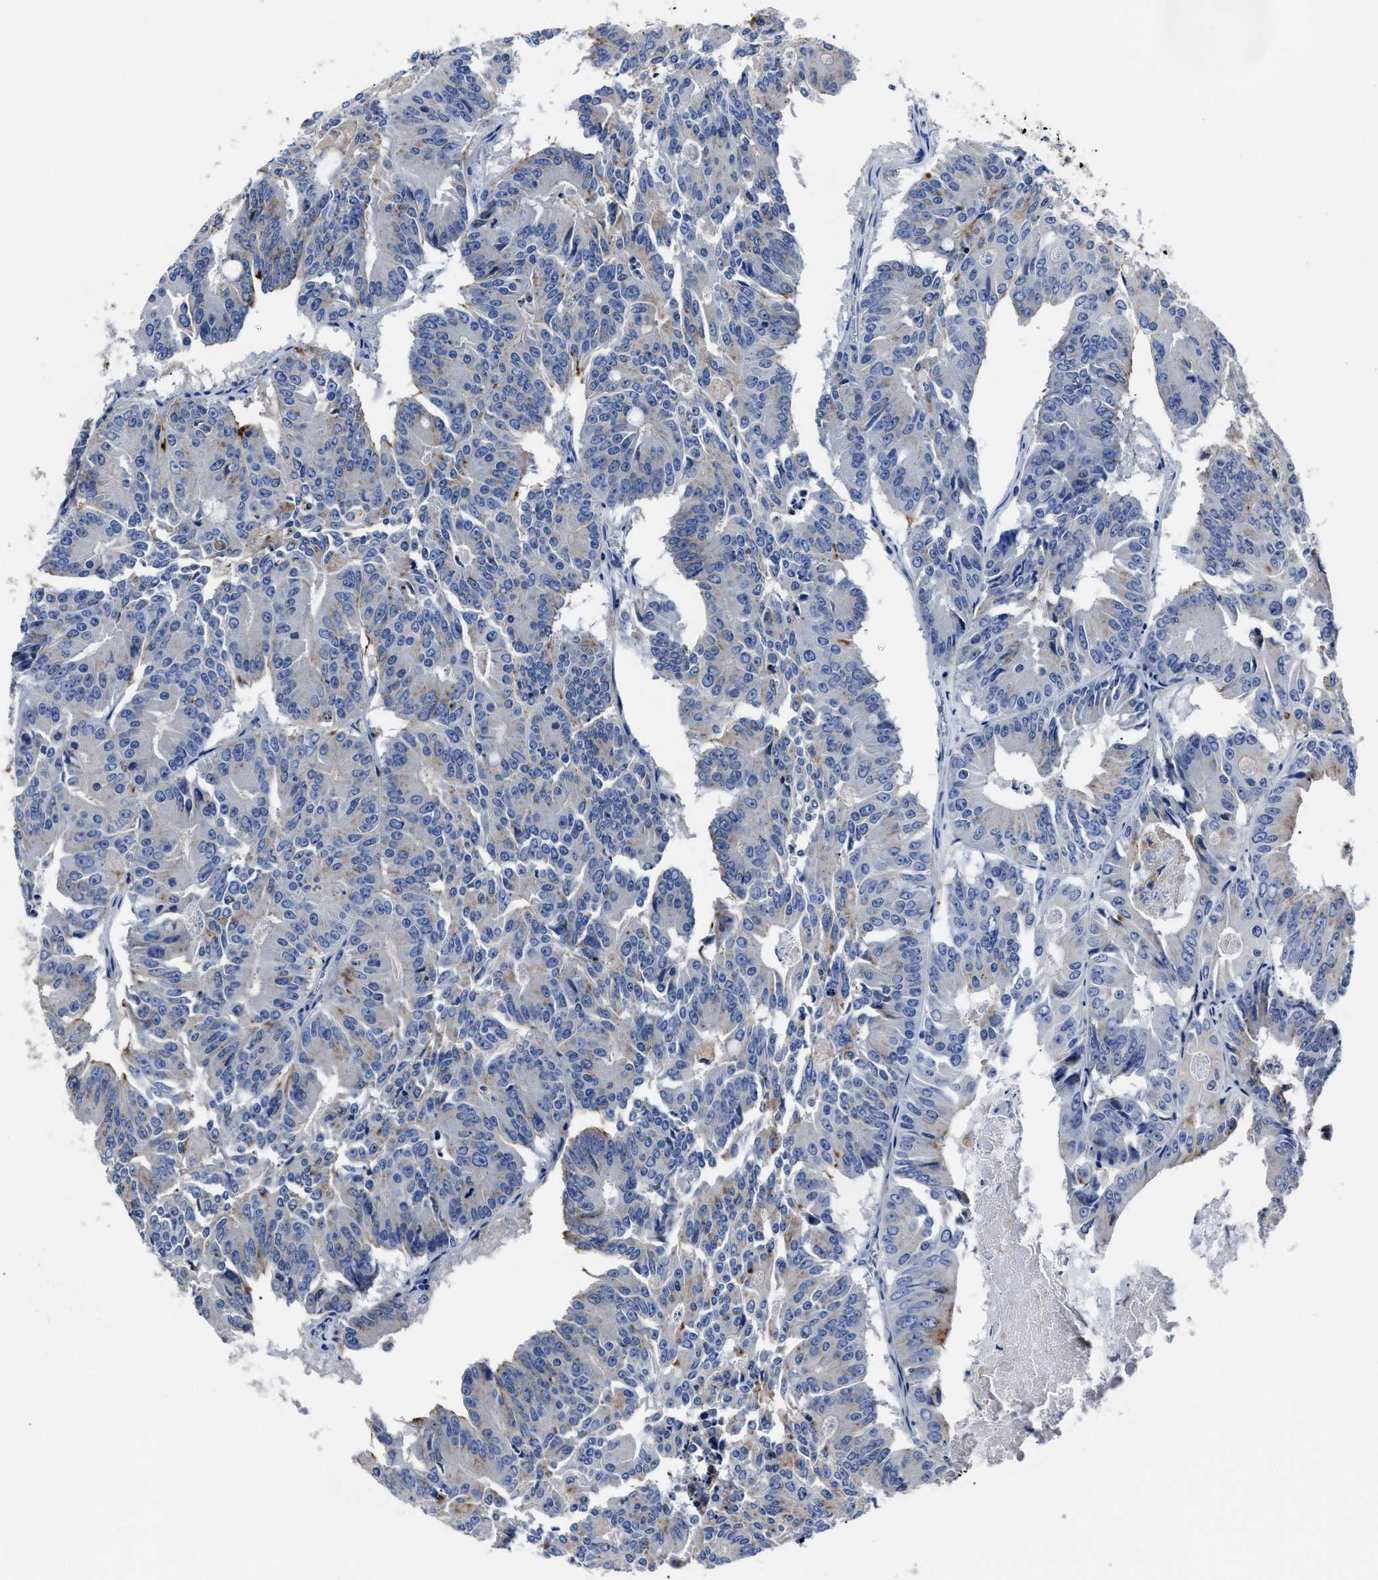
{"staining": {"intensity": "negative", "quantity": "none", "location": "none"}, "tissue": "colorectal cancer", "cell_type": "Tumor cells", "image_type": "cancer", "snomed": [{"axis": "morphology", "description": "Adenocarcinoma, NOS"}, {"axis": "topography", "description": "Colon"}], "caption": "A high-resolution micrograph shows immunohistochemistry (IHC) staining of colorectal cancer (adenocarcinoma), which displays no significant expression in tumor cells.", "gene": "LAMTOR4", "patient": {"sex": "male", "age": 87}}